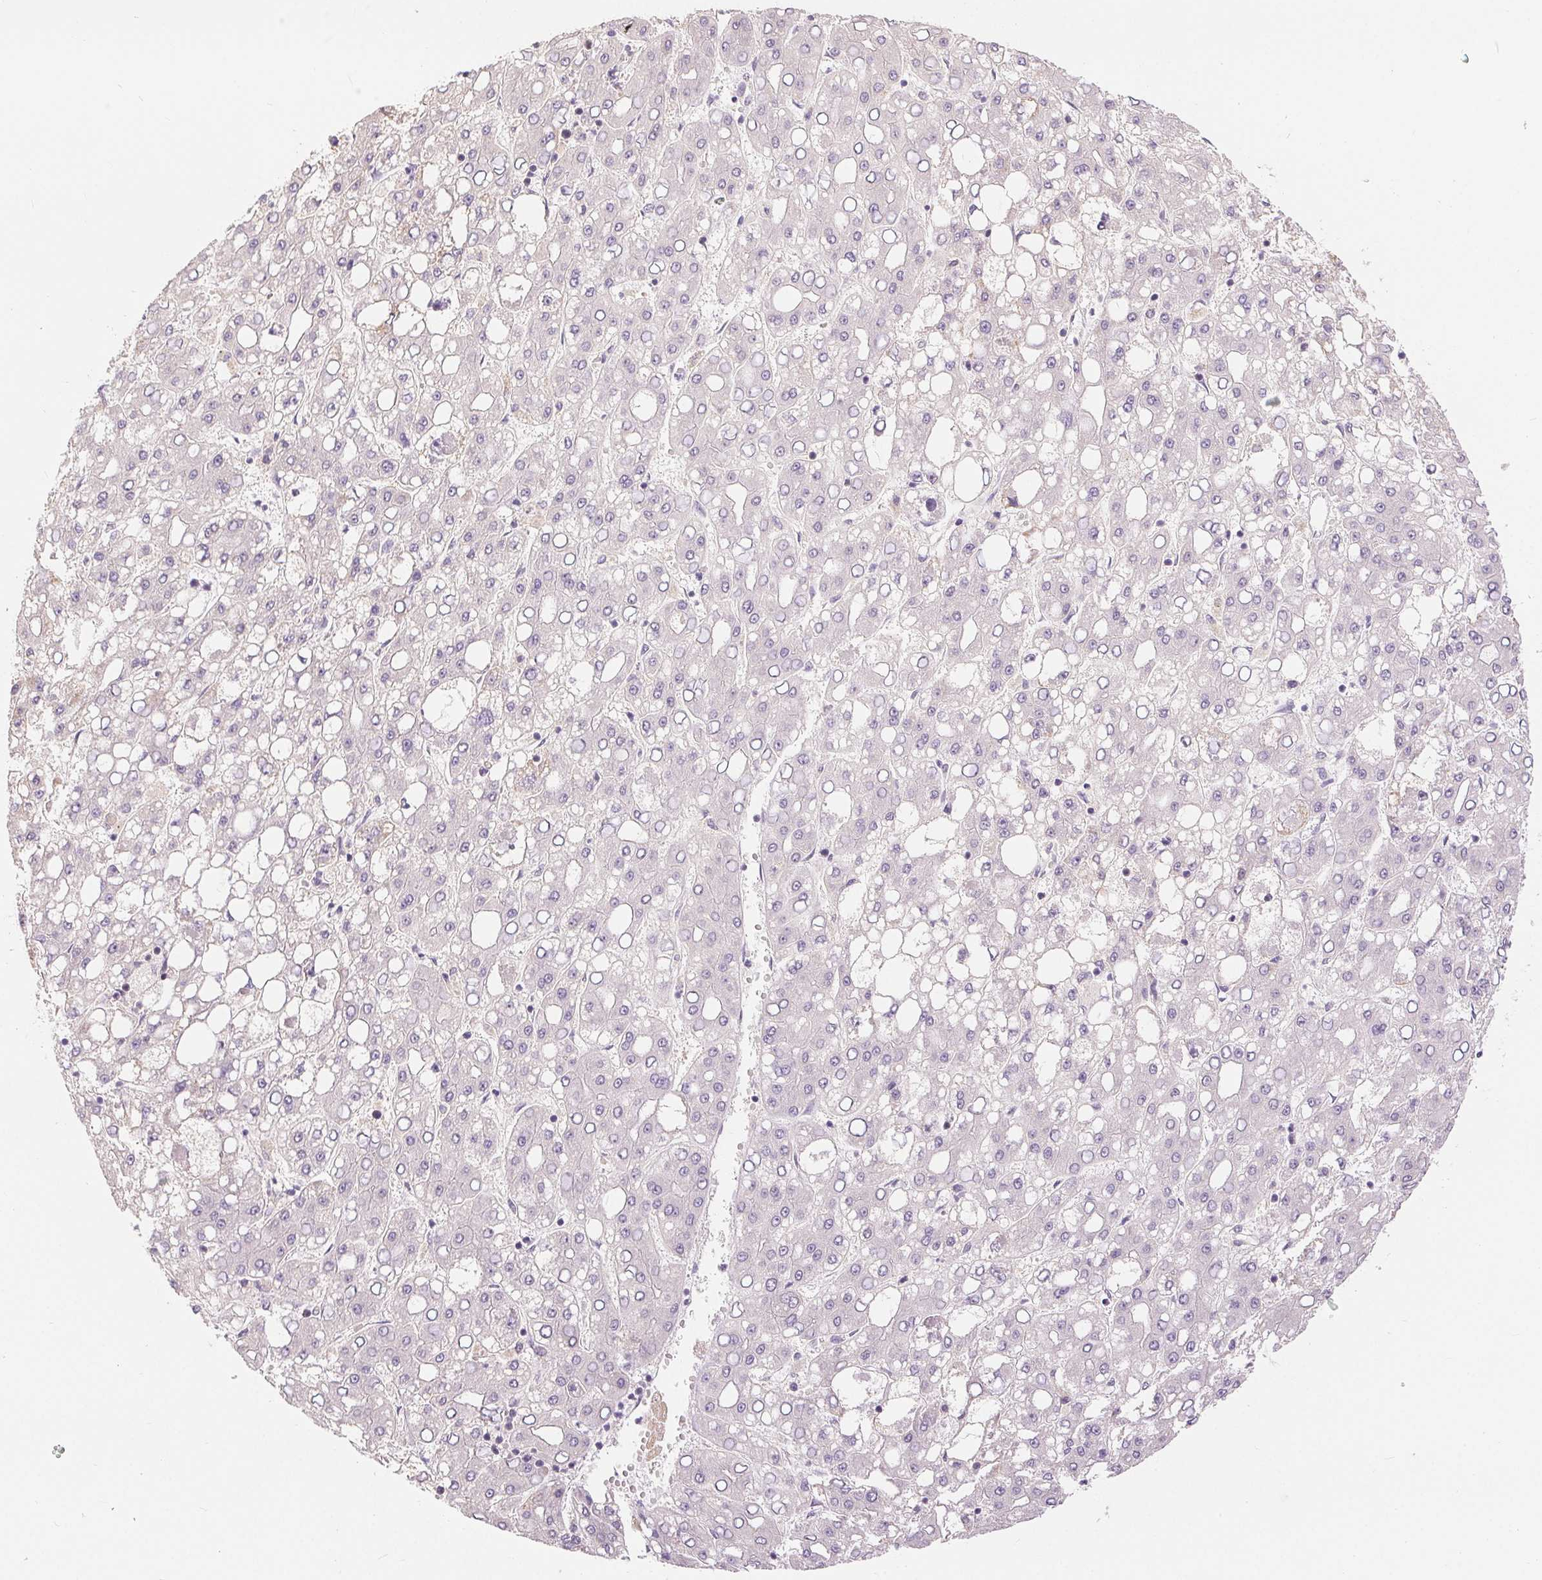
{"staining": {"intensity": "negative", "quantity": "none", "location": "none"}, "tissue": "liver cancer", "cell_type": "Tumor cells", "image_type": "cancer", "snomed": [{"axis": "morphology", "description": "Carcinoma, Hepatocellular, NOS"}, {"axis": "topography", "description": "Liver"}], "caption": "There is no significant positivity in tumor cells of liver hepatocellular carcinoma.", "gene": "POU2F2", "patient": {"sex": "male", "age": 65}}